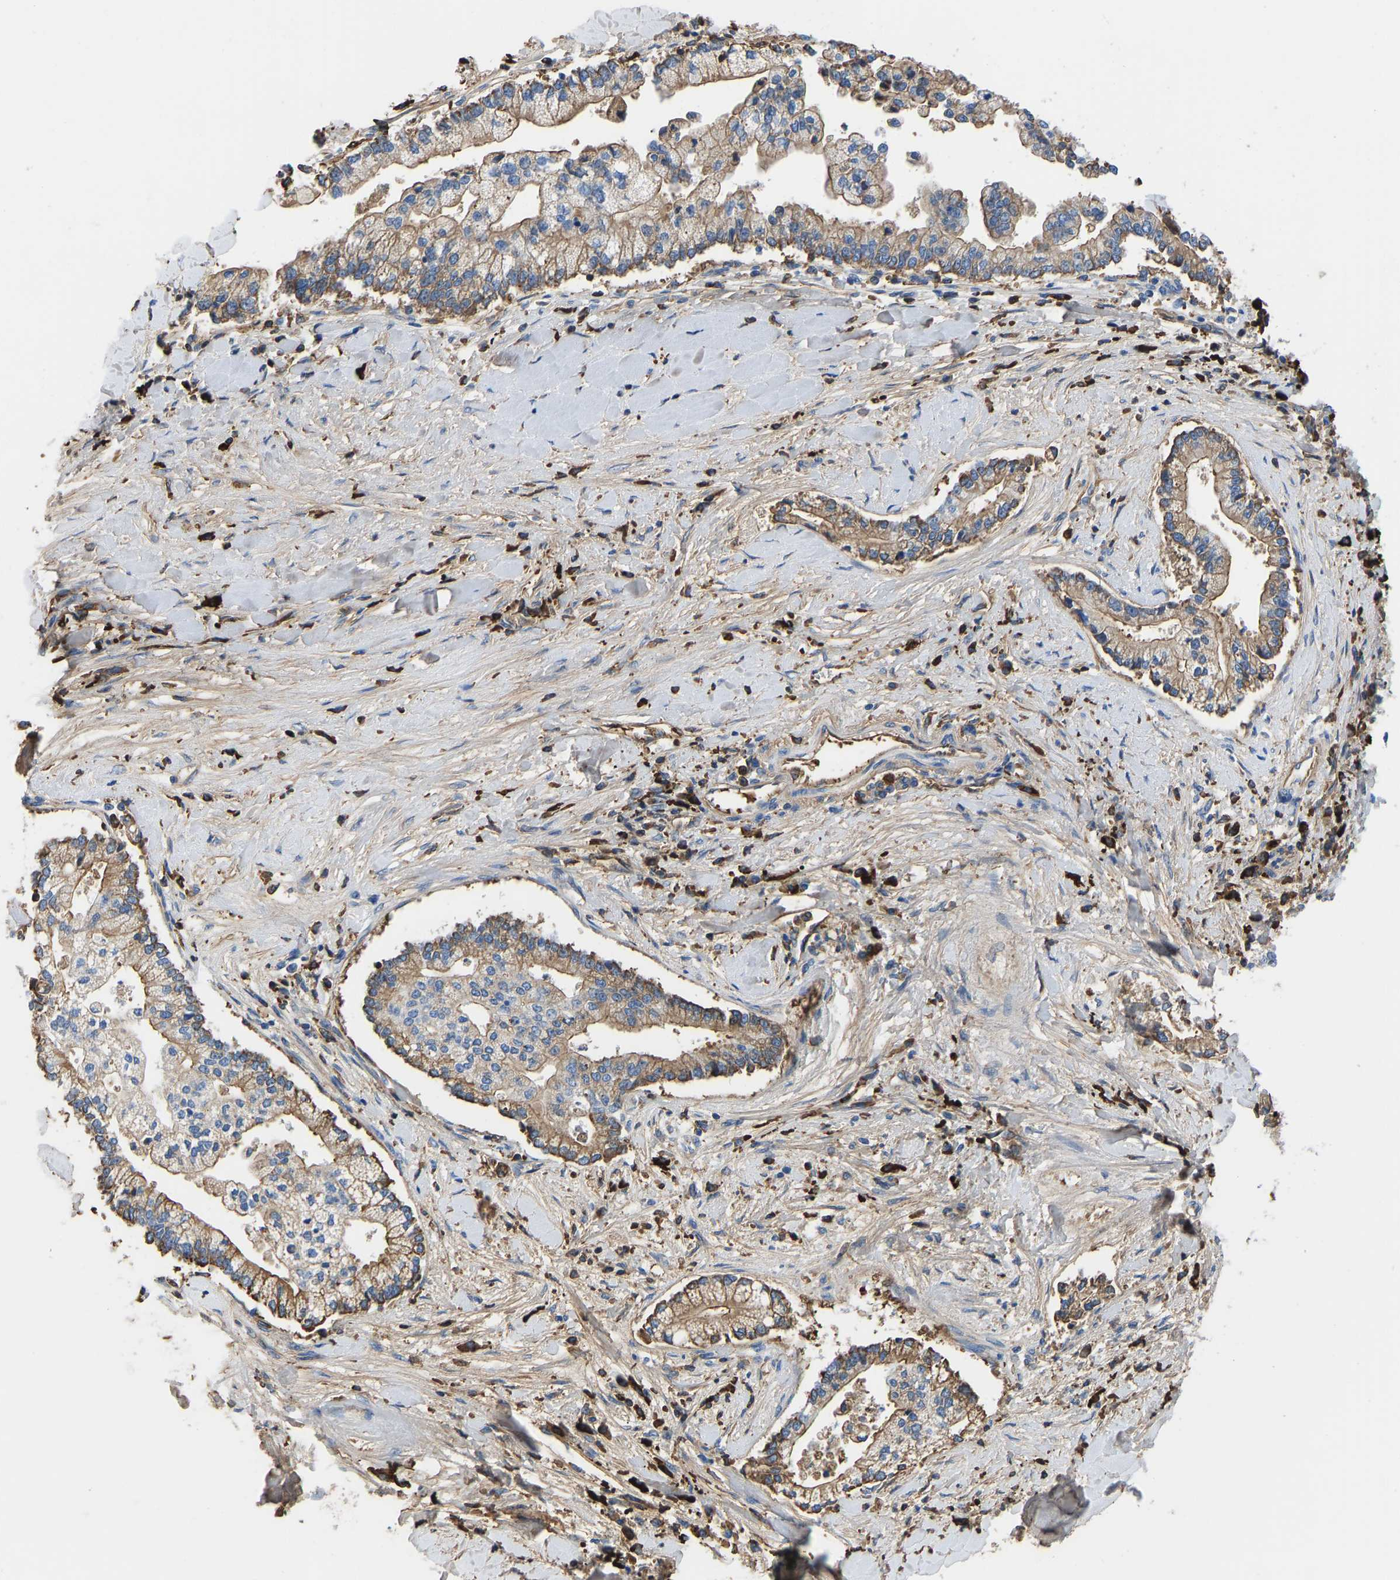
{"staining": {"intensity": "moderate", "quantity": ">75%", "location": "cytoplasmic/membranous"}, "tissue": "liver cancer", "cell_type": "Tumor cells", "image_type": "cancer", "snomed": [{"axis": "morphology", "description": "Cholangiocarcinoma"}, {"axis": "topography", "description": "Liver"}], "caption": "Immunohistochemistry of human liver cholangiocarcinoma shows medium levels of moderate cytoplasmic/membranous expression in approximately >75% of tumor cells.", "gene": "HSPG2", "patient": {"sex": "male", "age": 50}}